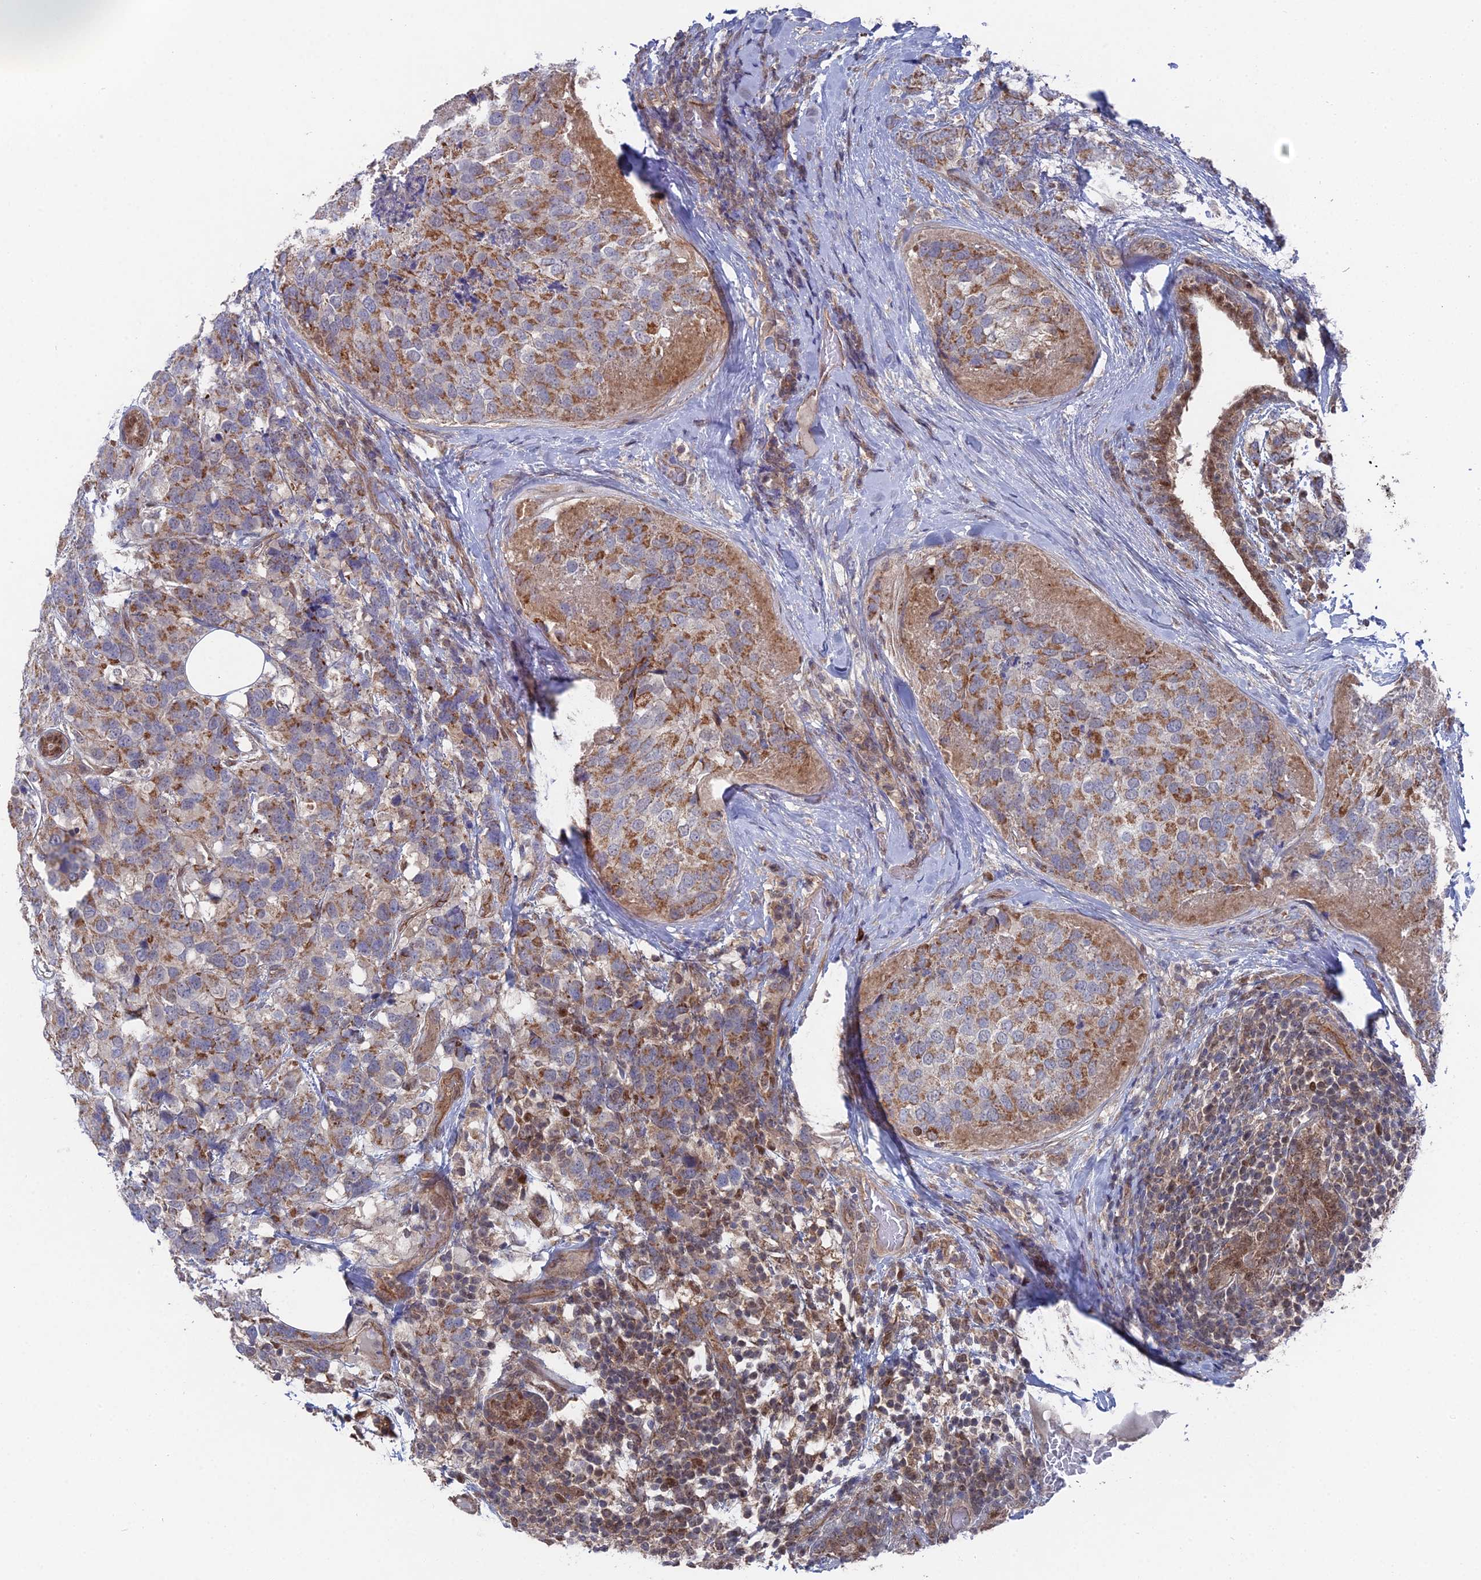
{"staining": {"intensity": "moderate", "quantity": "25%-75%", "location": "cytoplasmic/membranous"}, "tissue": "breast cancer", "cell_type": "Tumor cells", "image_type": "cancer", "snomed": [{"axis": "morphology", "description": "Lobular carcinoma"}, {"axis": "topography", "description": "Breast"}], "caption": "Immunohistochemistry (IHC) (DAB (3,3'-diaminobenzidine)) staining of human lobular carcinoma (breast) exhibits moderate cytoplasmic/membranous protein positivity in about 25%-75% of tumor cells.", "gene": "UNC5D", "patient": {"sex": "female", "age": 59}}